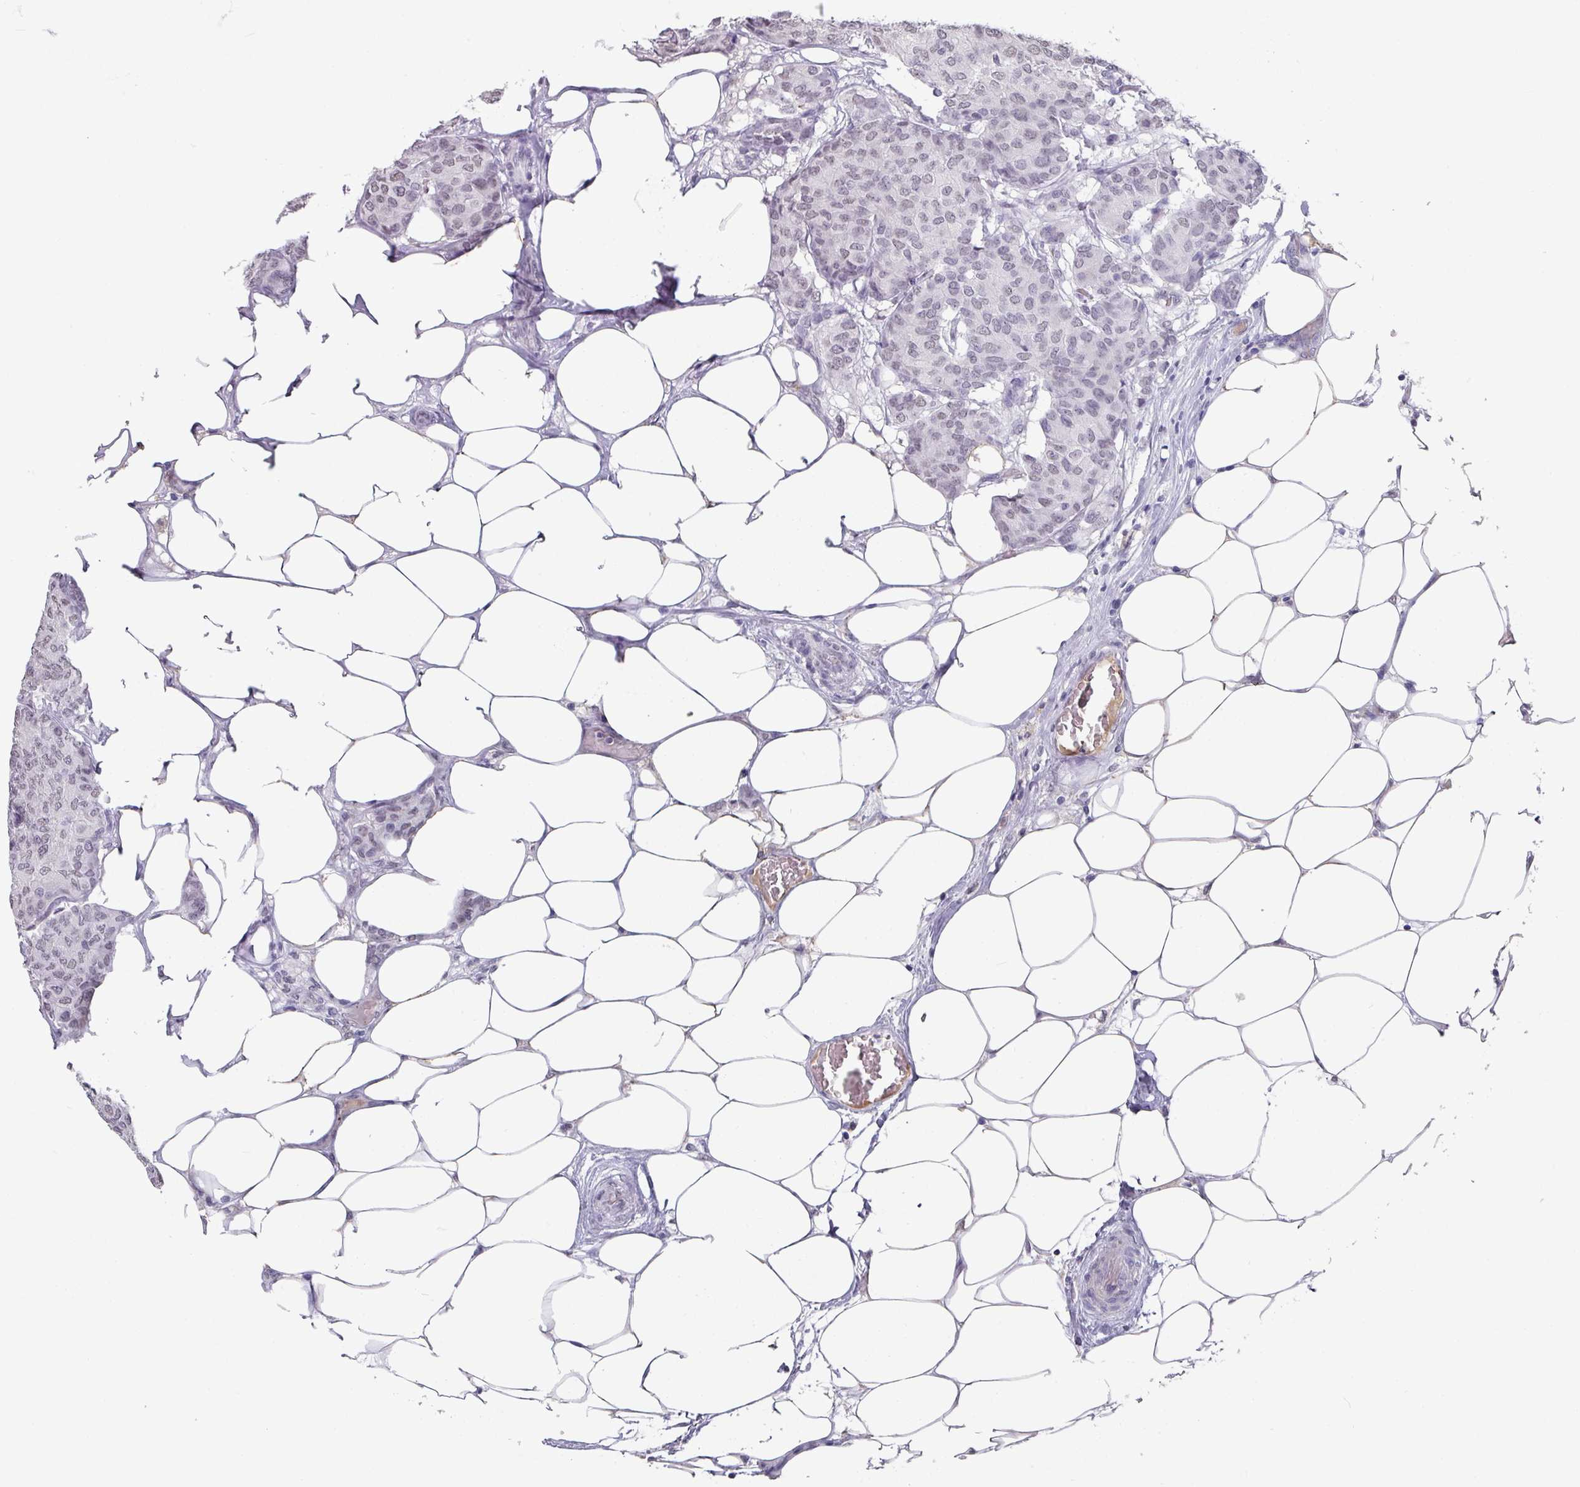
{"staining": {"intensity": "weak", "quantity": "25%-75%", "location": "nuclear"}, "tissue": "breast cancer", "cell_type": "Tumor cells", "image_type": "cancer", "snomed": [{"axis": "morphology", "description": "Duct carcinoma"}, {"axis": "topography", "description": "Breast"}], "caption": "Infiltrating ductal carcinoma (breast) stained with a brown dye shows weak nuclear positive staining in about 25%-75% of tumor cells.", "gene": "C1QB", "patient": {"sex": "female", "age": 75}}